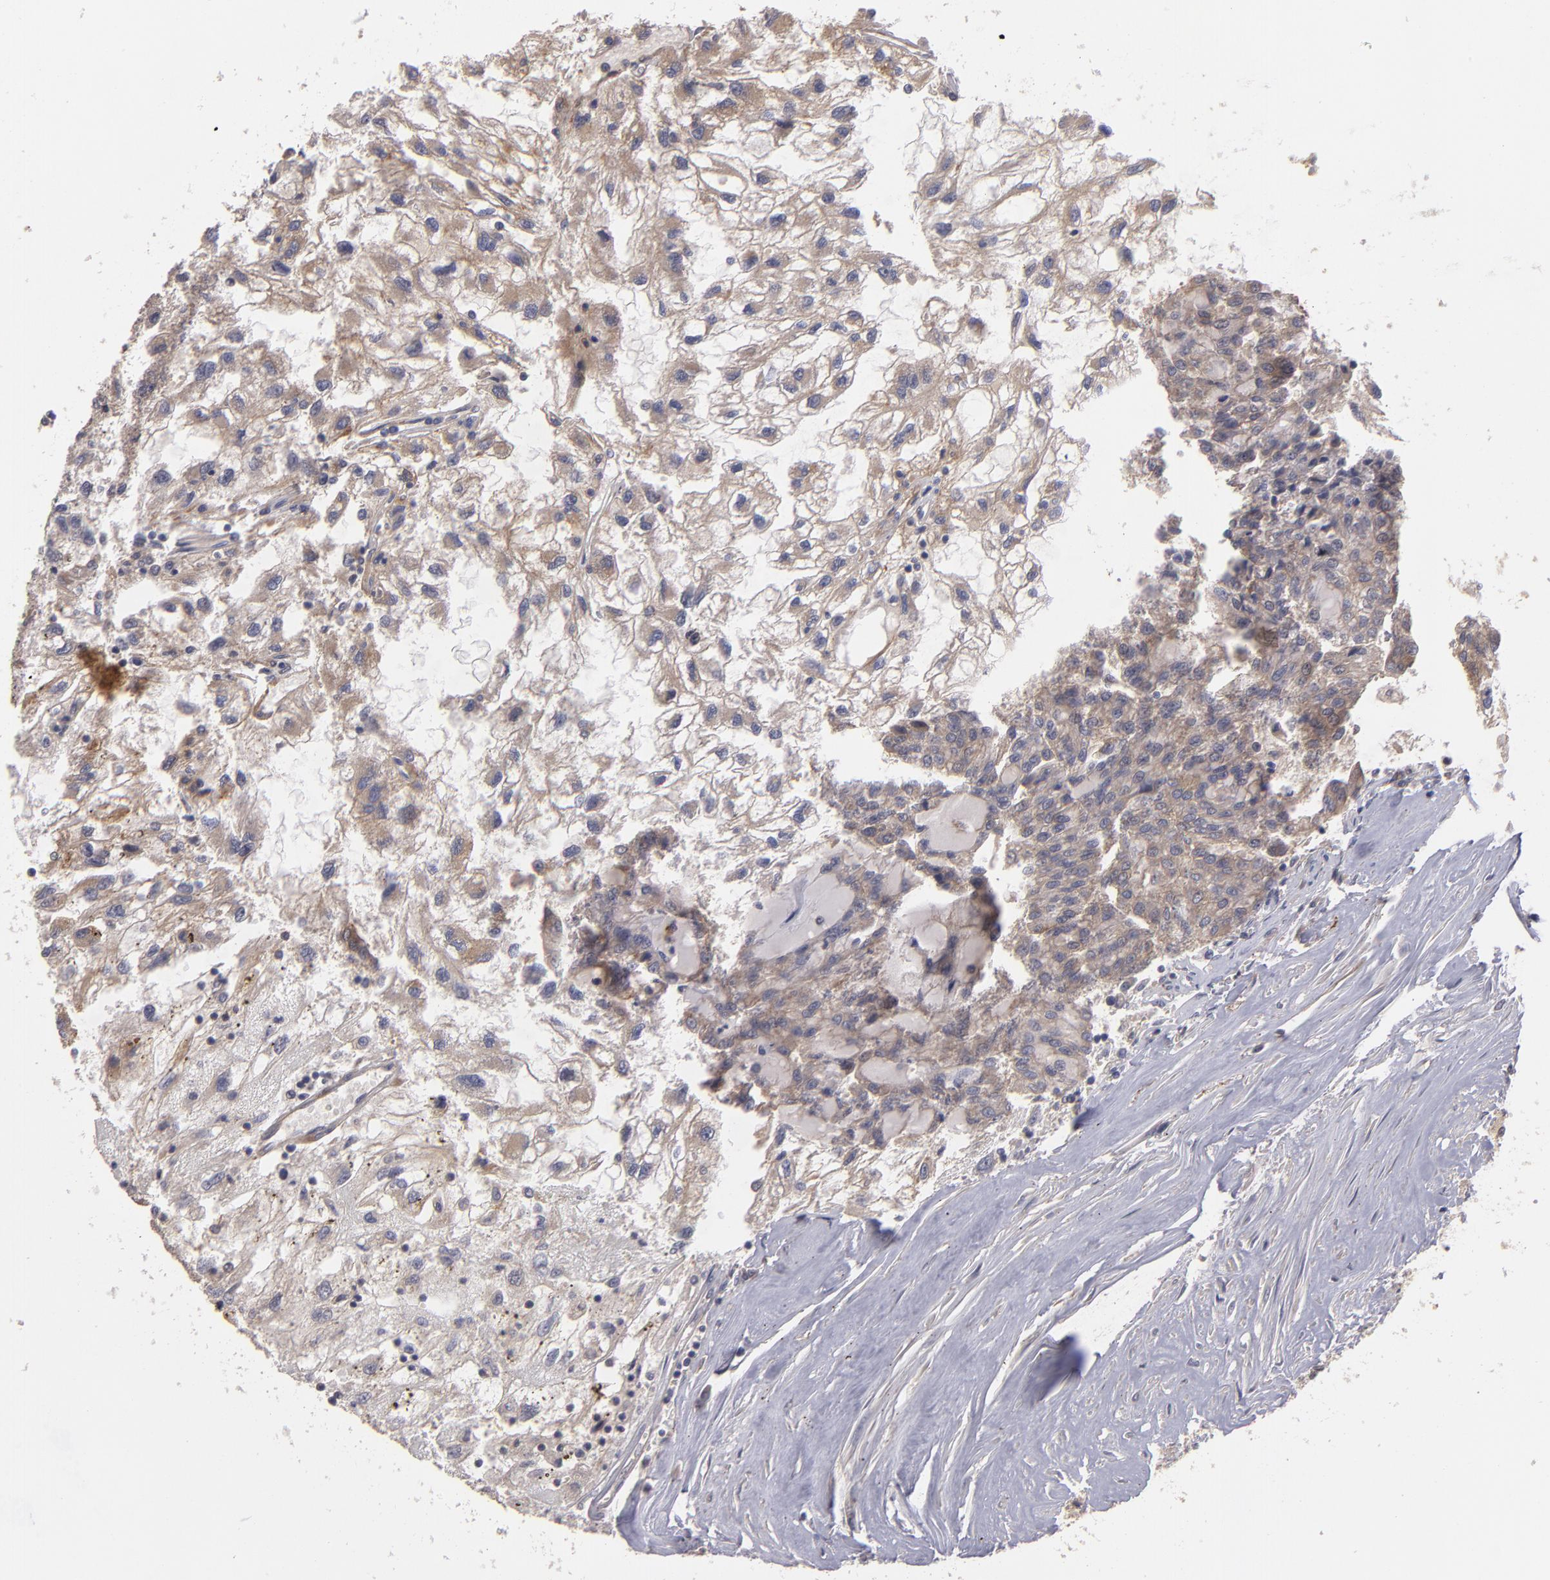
{"staining": {"intensity": "moderate", "quantity": ">75%", "location": "cytoplasmic/membranous"}, "tissue": "renal cancer", "cell_type": "Tumor cells", "image_type": "cancer", "snomed": [{"axis": "morphology", "description": "Normal tissue, NOS"}, {"axis": "morphology", "description": "Adenocarcinoma, NOS"}, {"axis": "topography", "description": "Kidney"}], "caption": "This image shows immunohistochemistry (IHC) staining of renal adenocarcinoma, with medium moderate cytoplasmic/membranous staining in about >75% of tumor cells.", "gene": "CTSO", "patient": {"sex": "male", "age": 71}}